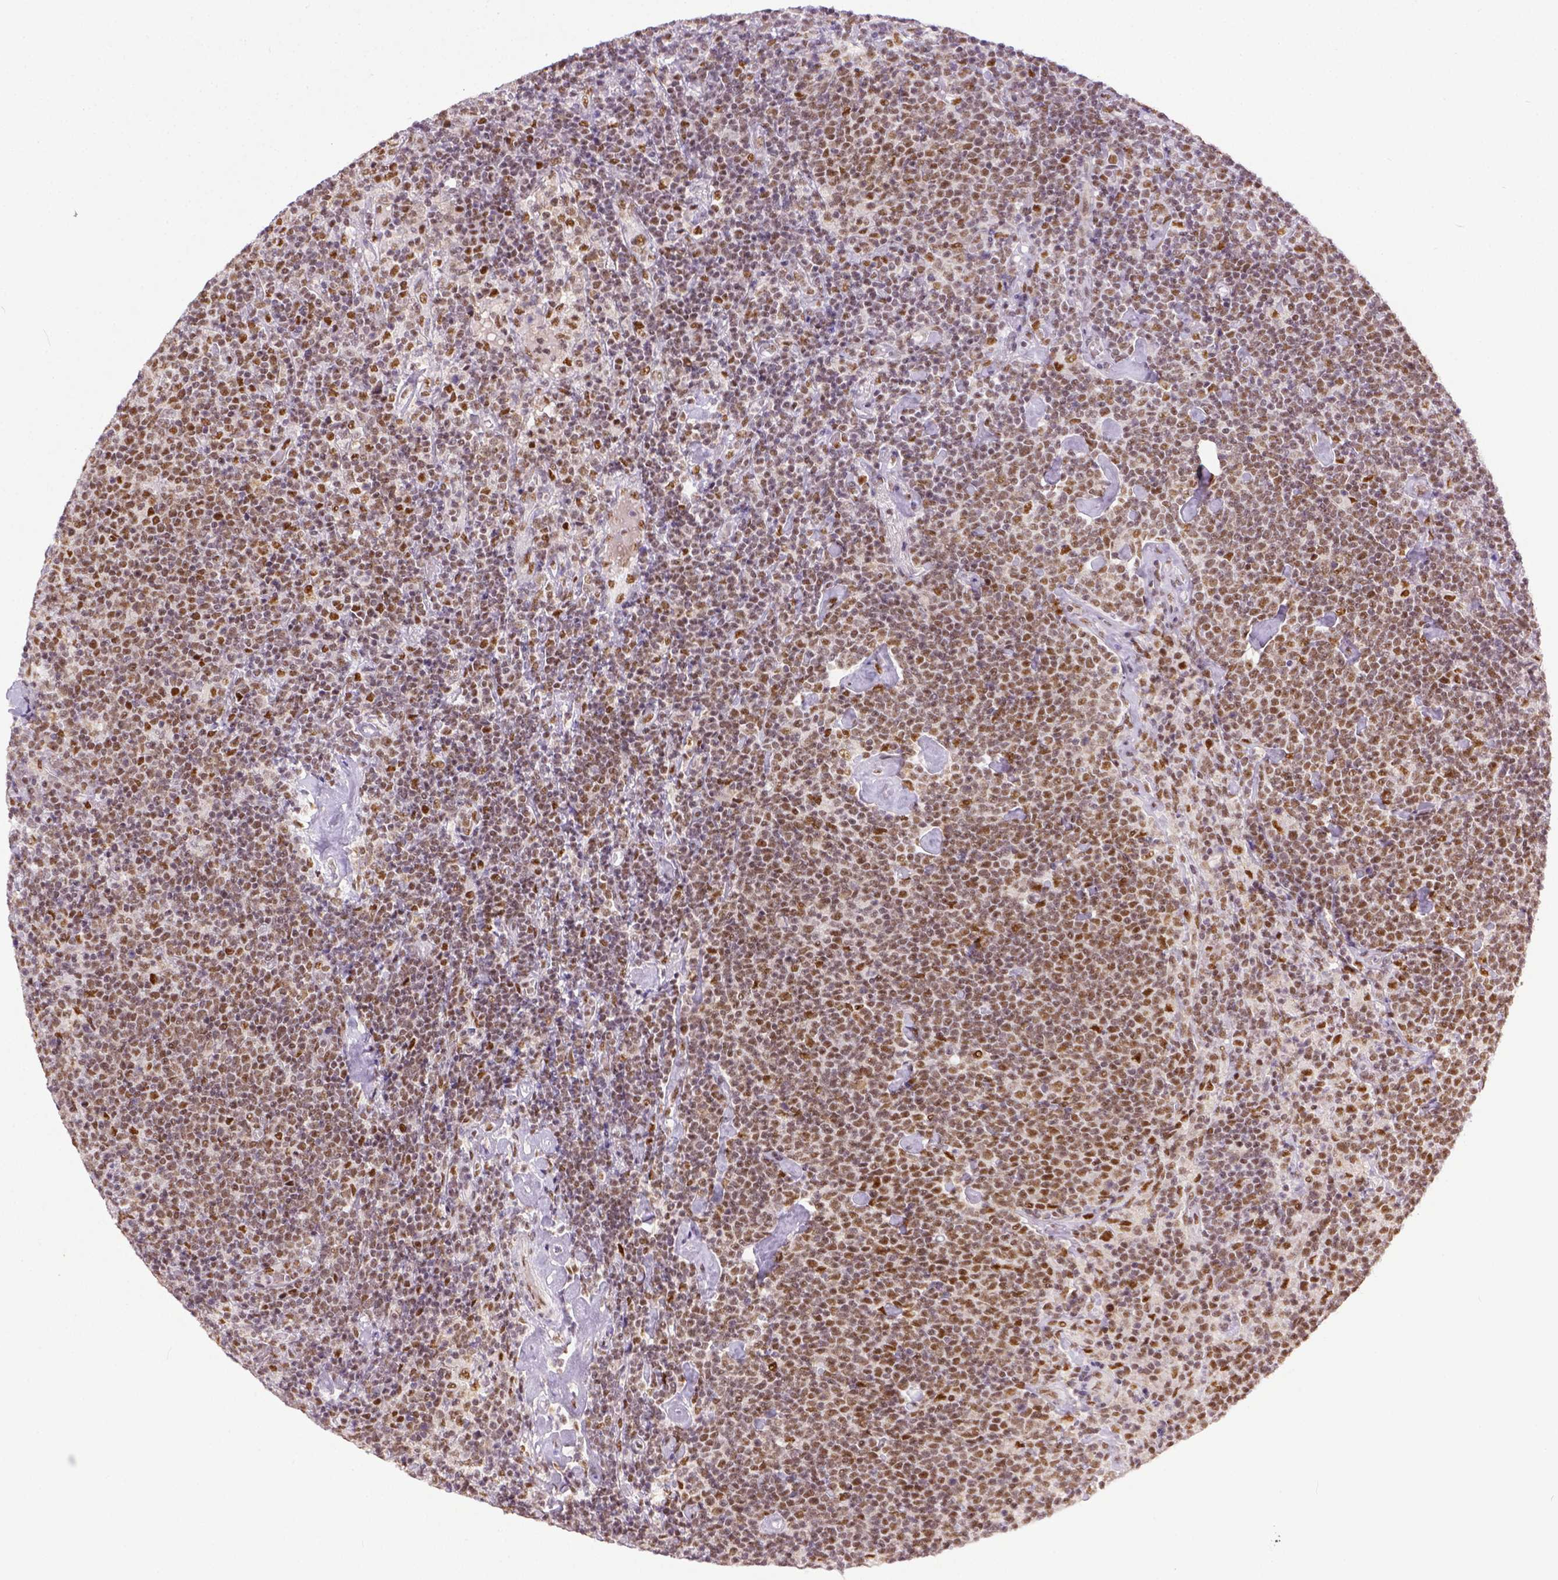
{"staining": {"intensity": "moderate", "quantity": ">75%", "location": "nuclear"}, "tissue": "lymphoma", "cell_type": "Tumor cells", "image_type": "cancer", "snomed": [{"axis": "morphology", "description": "Malignant lymphoma, non-Hodgkin's type, High grade"}, {"axis": "topography", "description": "Lymph node"}], "caption": "Immunohistochemical staining of human lymphoma exhibits medium levels of moderate nuclear protein staining in about >75% of tumor cells.", "gene": "ERCC1", "patient": {"sex": "male", "age": 61}}